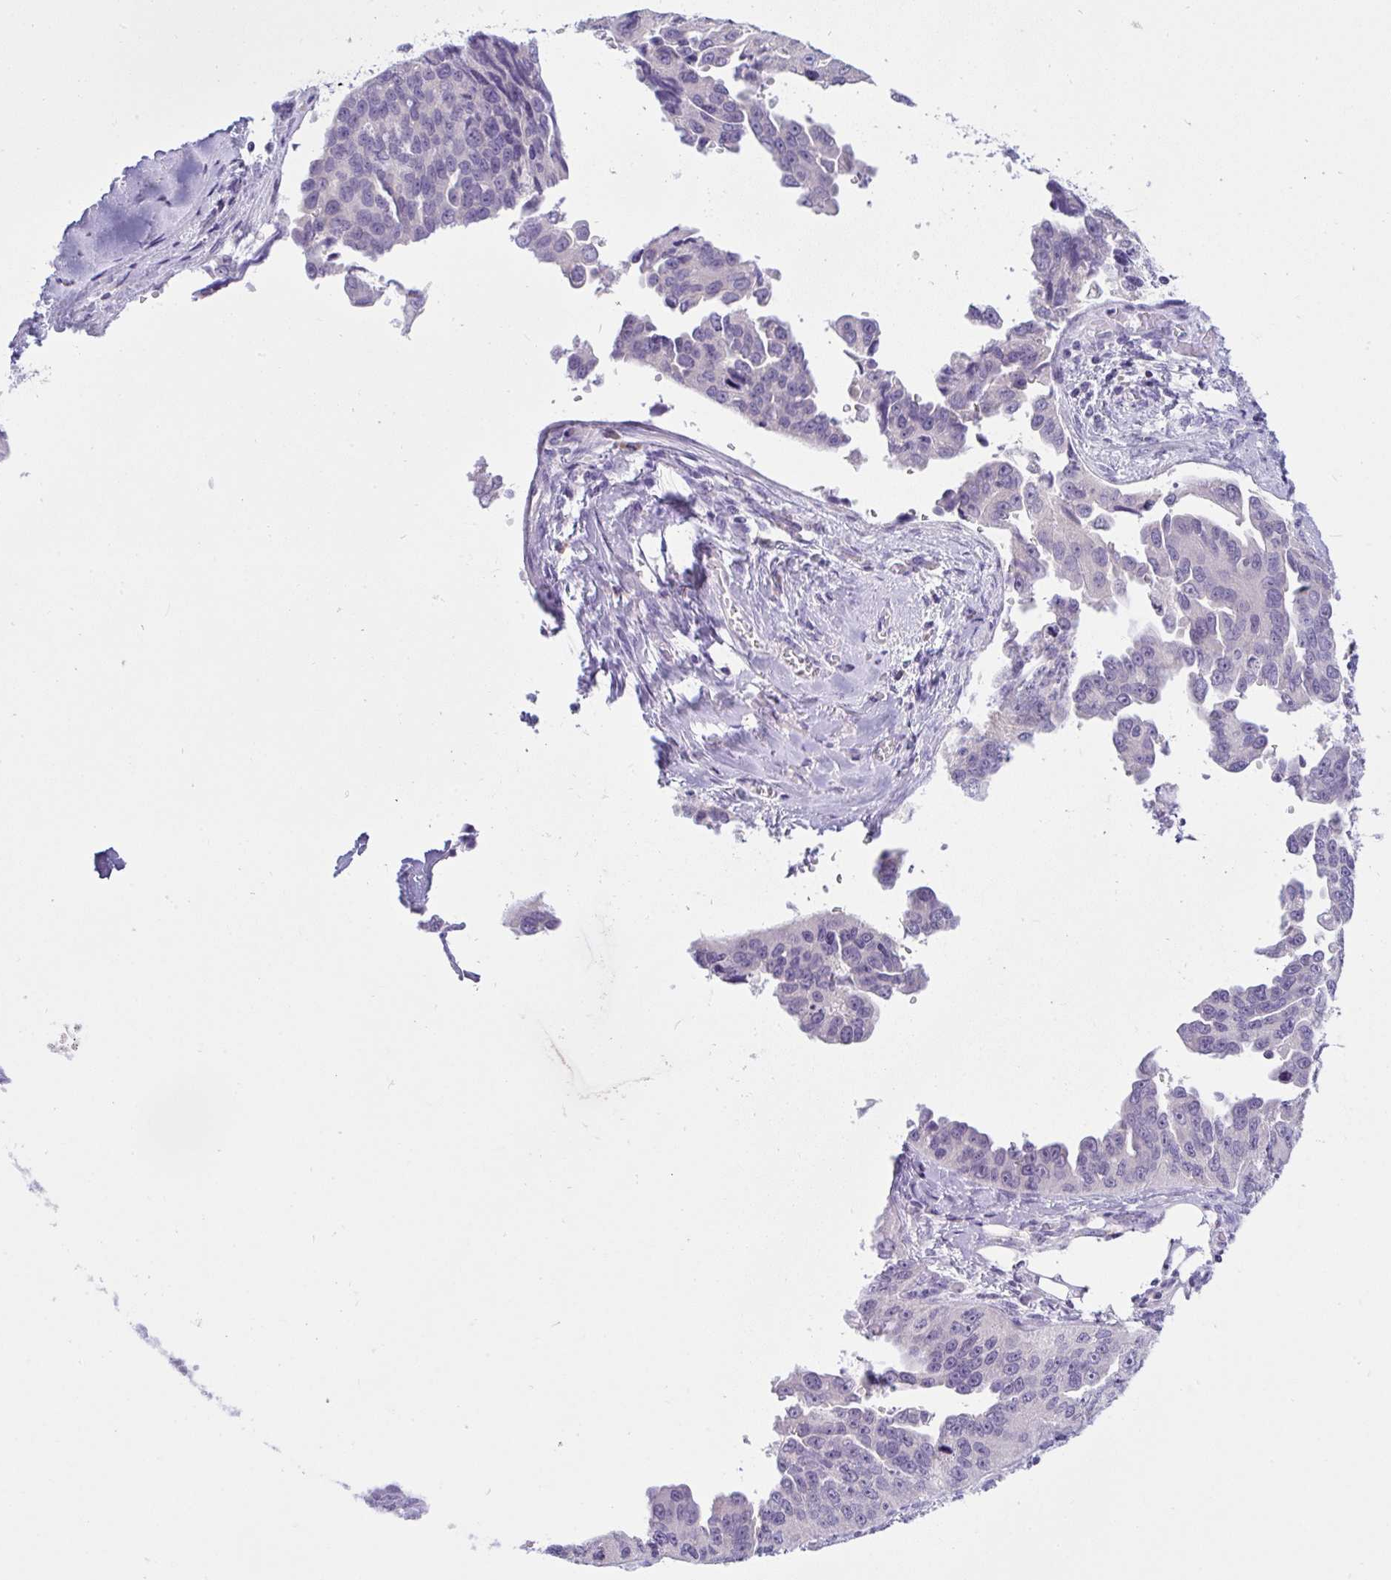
{"staining": {"intensity": "negative", "quantity": "none", "location": "none"}, "tissue": "ovarian cancer", "cell_type": "Tumor cells", "image_type": "cancer", "snomed": [{"axis": "morphology", "description": "Cystadenocarcinoma, serous, NOS"}, {"axis": "topography", "description": "Ovary"}], "caption": "Tumor cells show no significant expression in ovarian cancer (serous cystadenocarcinoma).", "gene": "TMEM41A", "patient": {"sex": "female", "age": 75}}